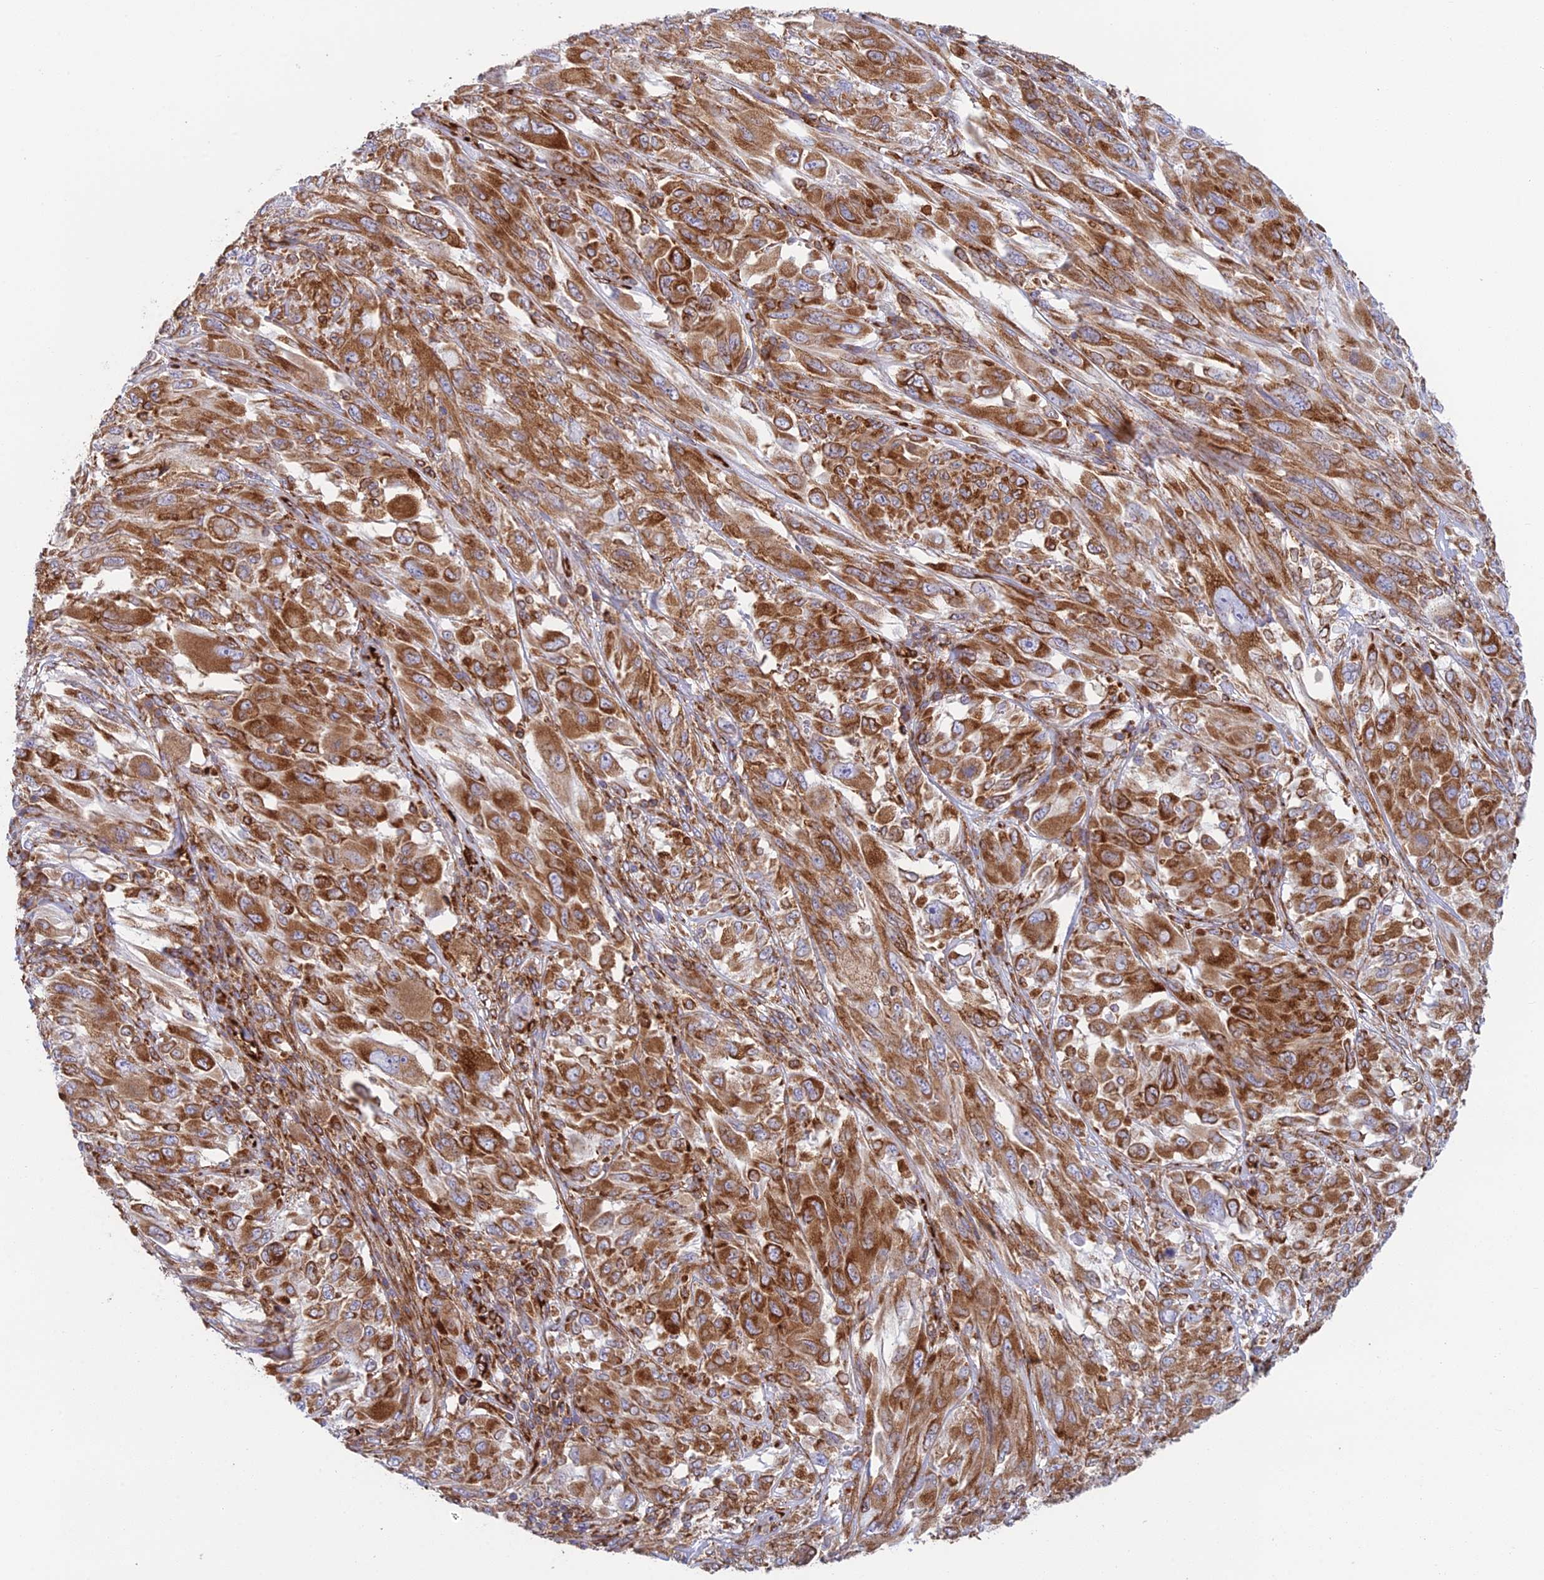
{"staining": {"intensity": "strong", "quantity": ">75%", "location": "cytoplasmic/membranous"}, "tissue": "melanoma", "cell_type": "Tumor cells", "image_type": "cancer", "snomed": [{"axis": "morphology", "description": "Malignant melanoma, NOS"}, {"axis": "topography", "description": "Skin"}], "caption": "This photomicrograph displays IHC staining of human malignant melanoma, with high strong cytoplasmic/membranous positivity in approximately >75% of tumor cells.", "gene": "CCDC69", "patient": {"sex": "female", "age": 91}}